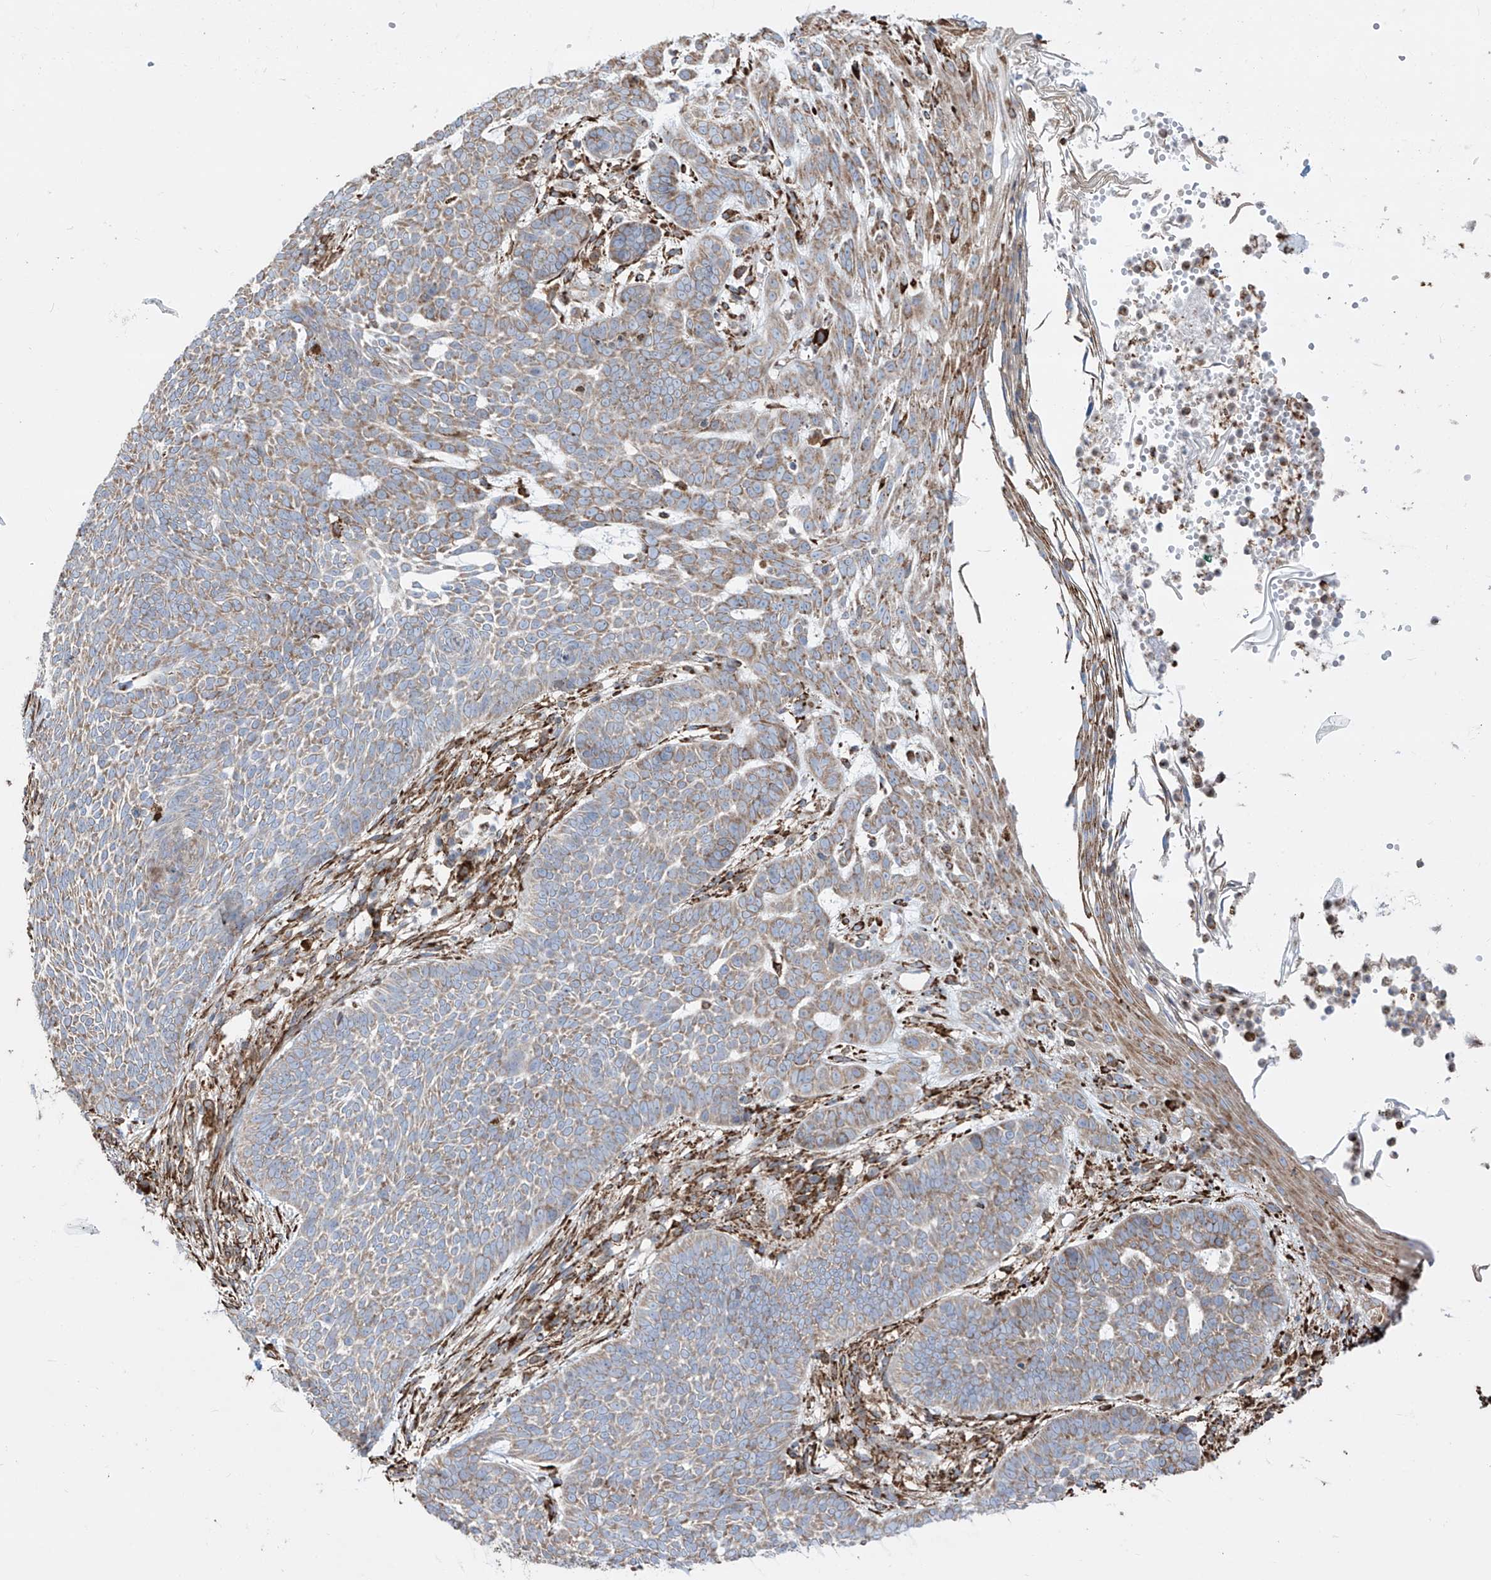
{"staining": {"intensity": "weak", "quantity": ">75%", "location": "cytoplasmic/membranous"}, "tissue": "skin cancer", "cell_type": "Tumor cells", "image_type": "cancer", "snomed": [{"axis": "morphology", "description": "Normal tissue, NOS"}, {"axis": "morphology", "description": "Basal cell carcinoma"}, {"axis": "topography", "description": "Skin"}], "caption": "Tumor cells exhibit low levels of weak cytoplasmic/membranous staining in about >75% of cells in human skin cancer (basal cell carcinoma).", "gene": "ZNF354C", "patient": {"sex": "male", "age": 64}}